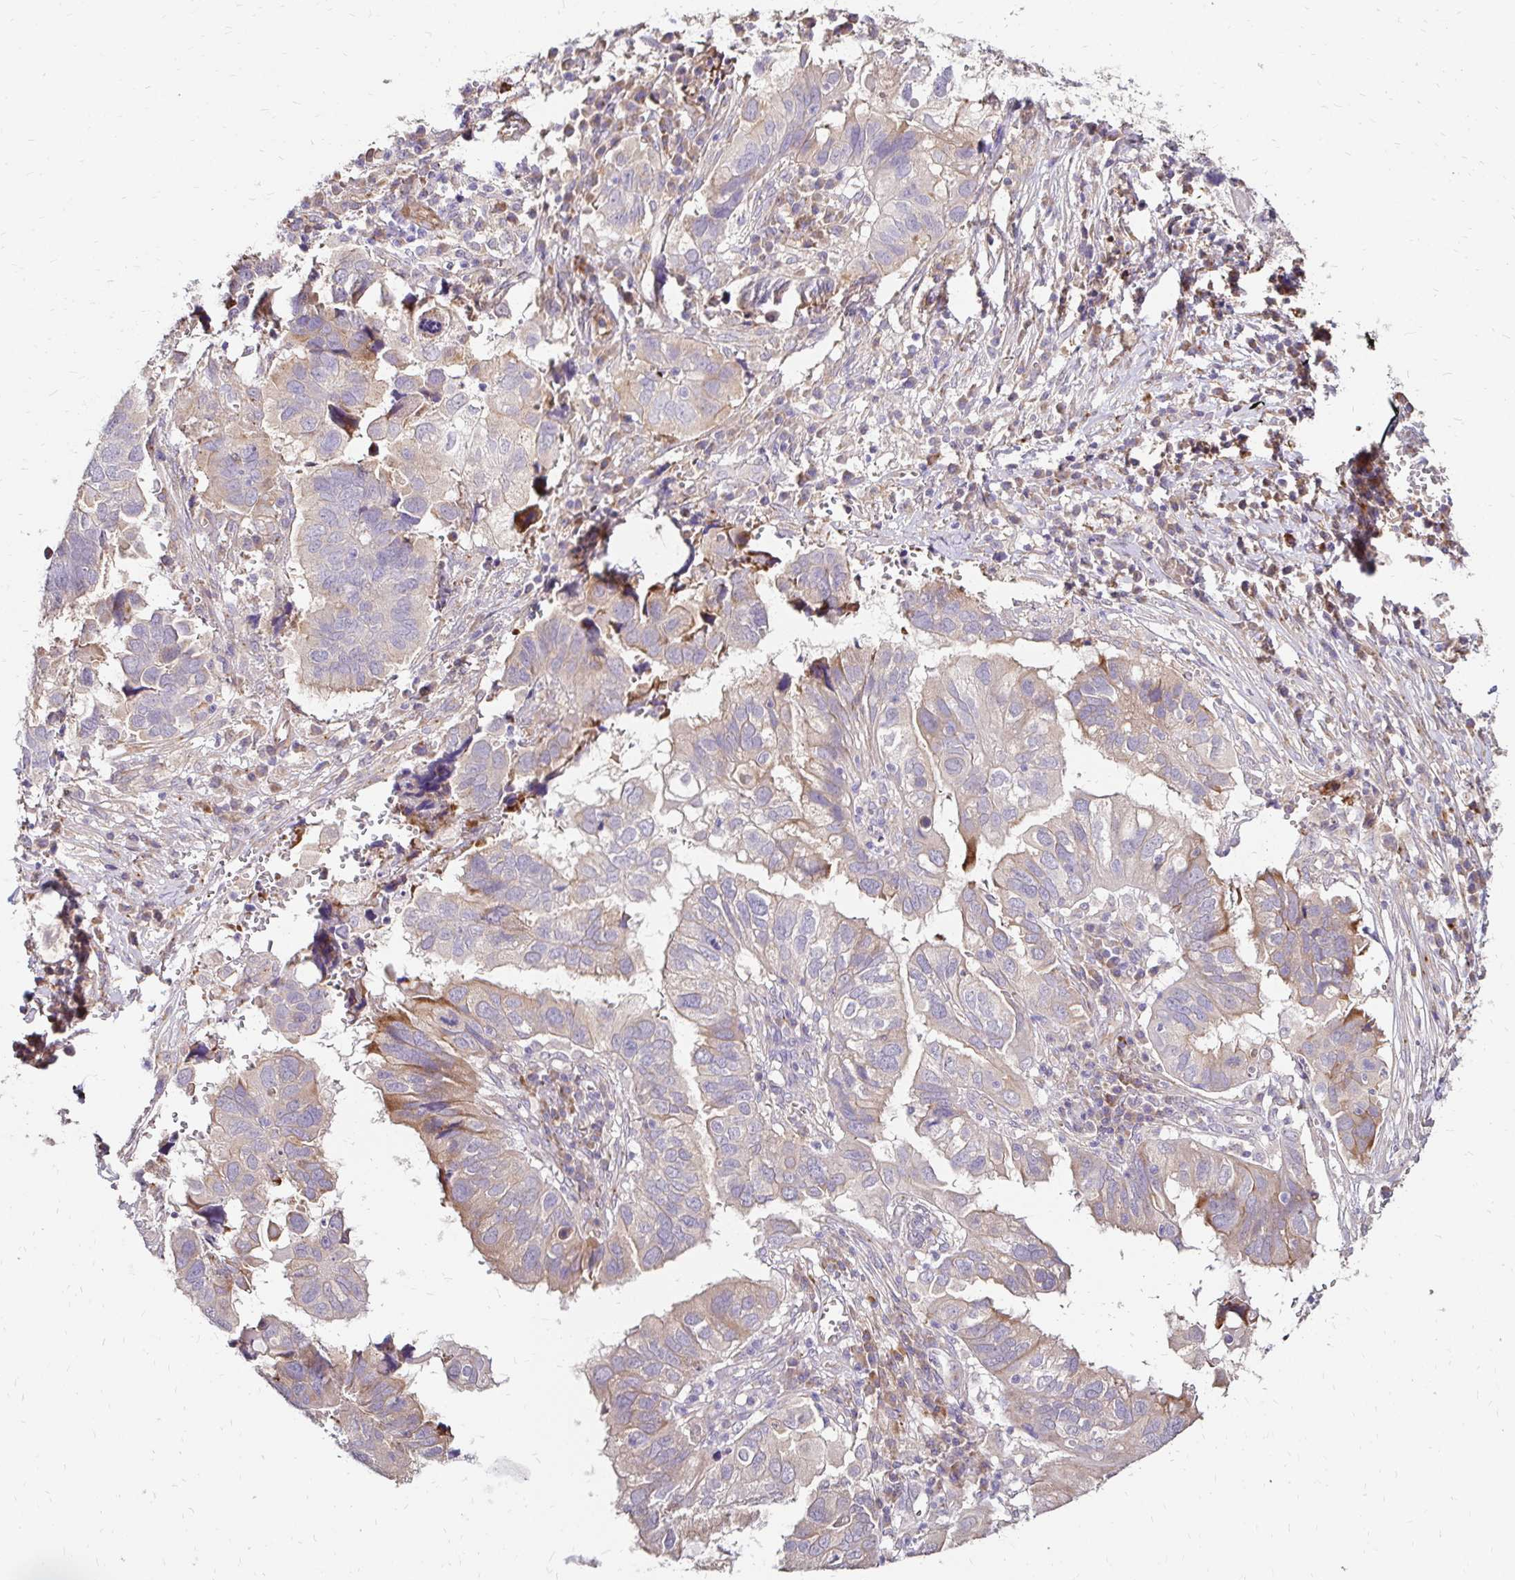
{"staining": {"intensity": "weak", "quantity": "<25%", "location": "cytoplasmic/membranous"}, "tissue": "ovarian cancer", "cell_type": "Tumor cells", "image_type": "cancer", "snomed": [{"axis": "morphology", "description": "Cystadenocarcinoma, serous, NOS"}, {"axis": "topography", "description": "Ovary"}], "caption": "Tumor cells show no significant staining in ovarian cancer. The staining was performed using DAB (3,3'-diaminobenzidine) to visualize the protein expression in brown, while the nuclei were stained in blue with hematoxylin (Magnification: 20x).", "gene": "PRIMA1", "patient": {"sex": "female", "age": 79}}